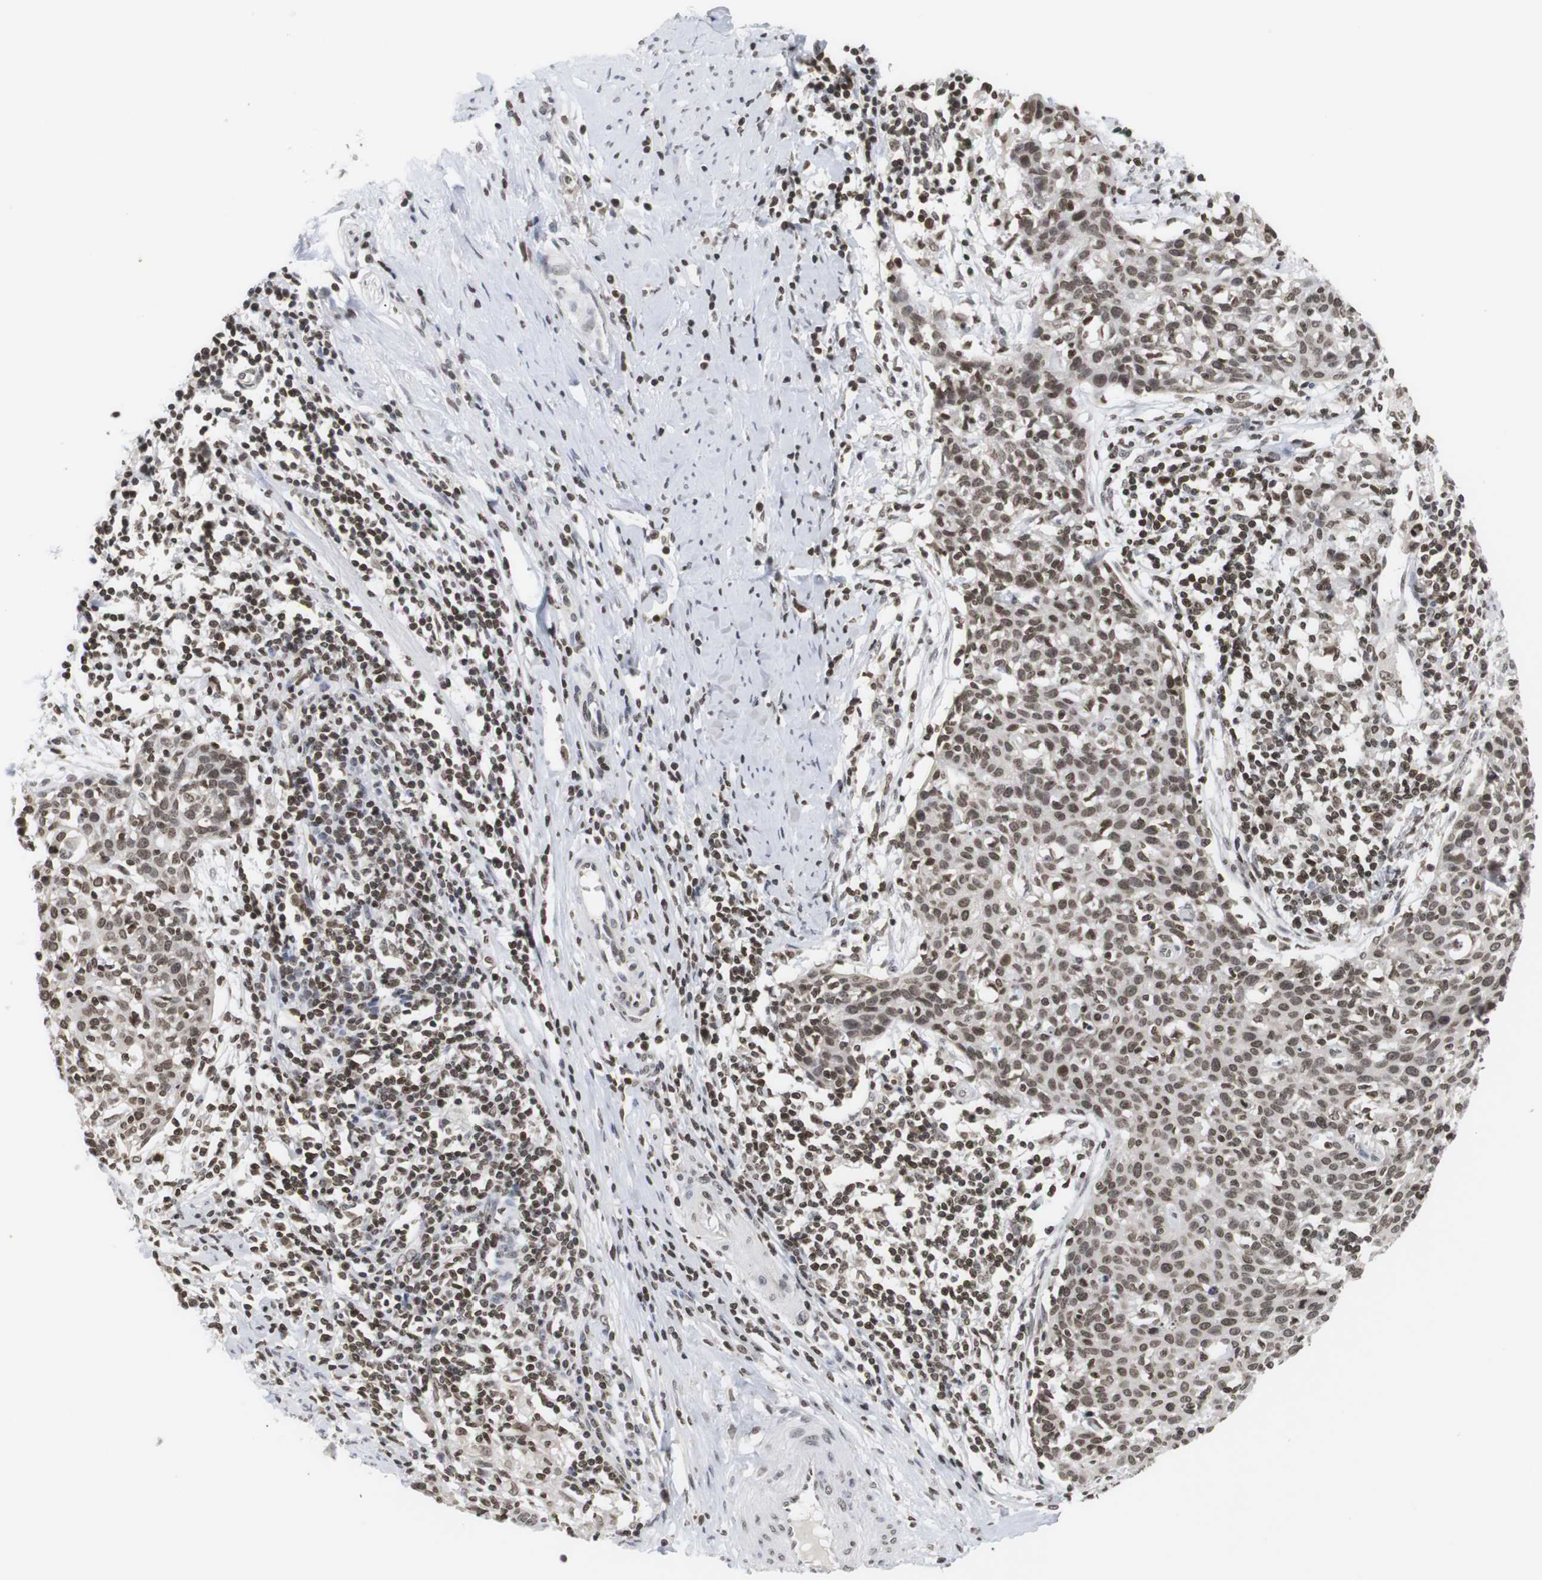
{"staining": {"intensity": "moderate", "quantity": ">75%", "location": "nuclear"}, "tissue": "cervical cancer", "cell_type": "Tumor cells", "image_type": "cancer", "snomed": [{"axis": "morphology", "description": "Squamous cell carcinoma, NOS"}, {"axis": "topography", "description": "Cervix"}], "caption": "A histopathology image showing moderate nuclear expression in approximately >75% of tumor cells in cervical squamous cell carcinoma, as visualized by brown immunohistochemical staining.", "gene": "ETV5", "patient": {"sex": "female", "age": 38}}